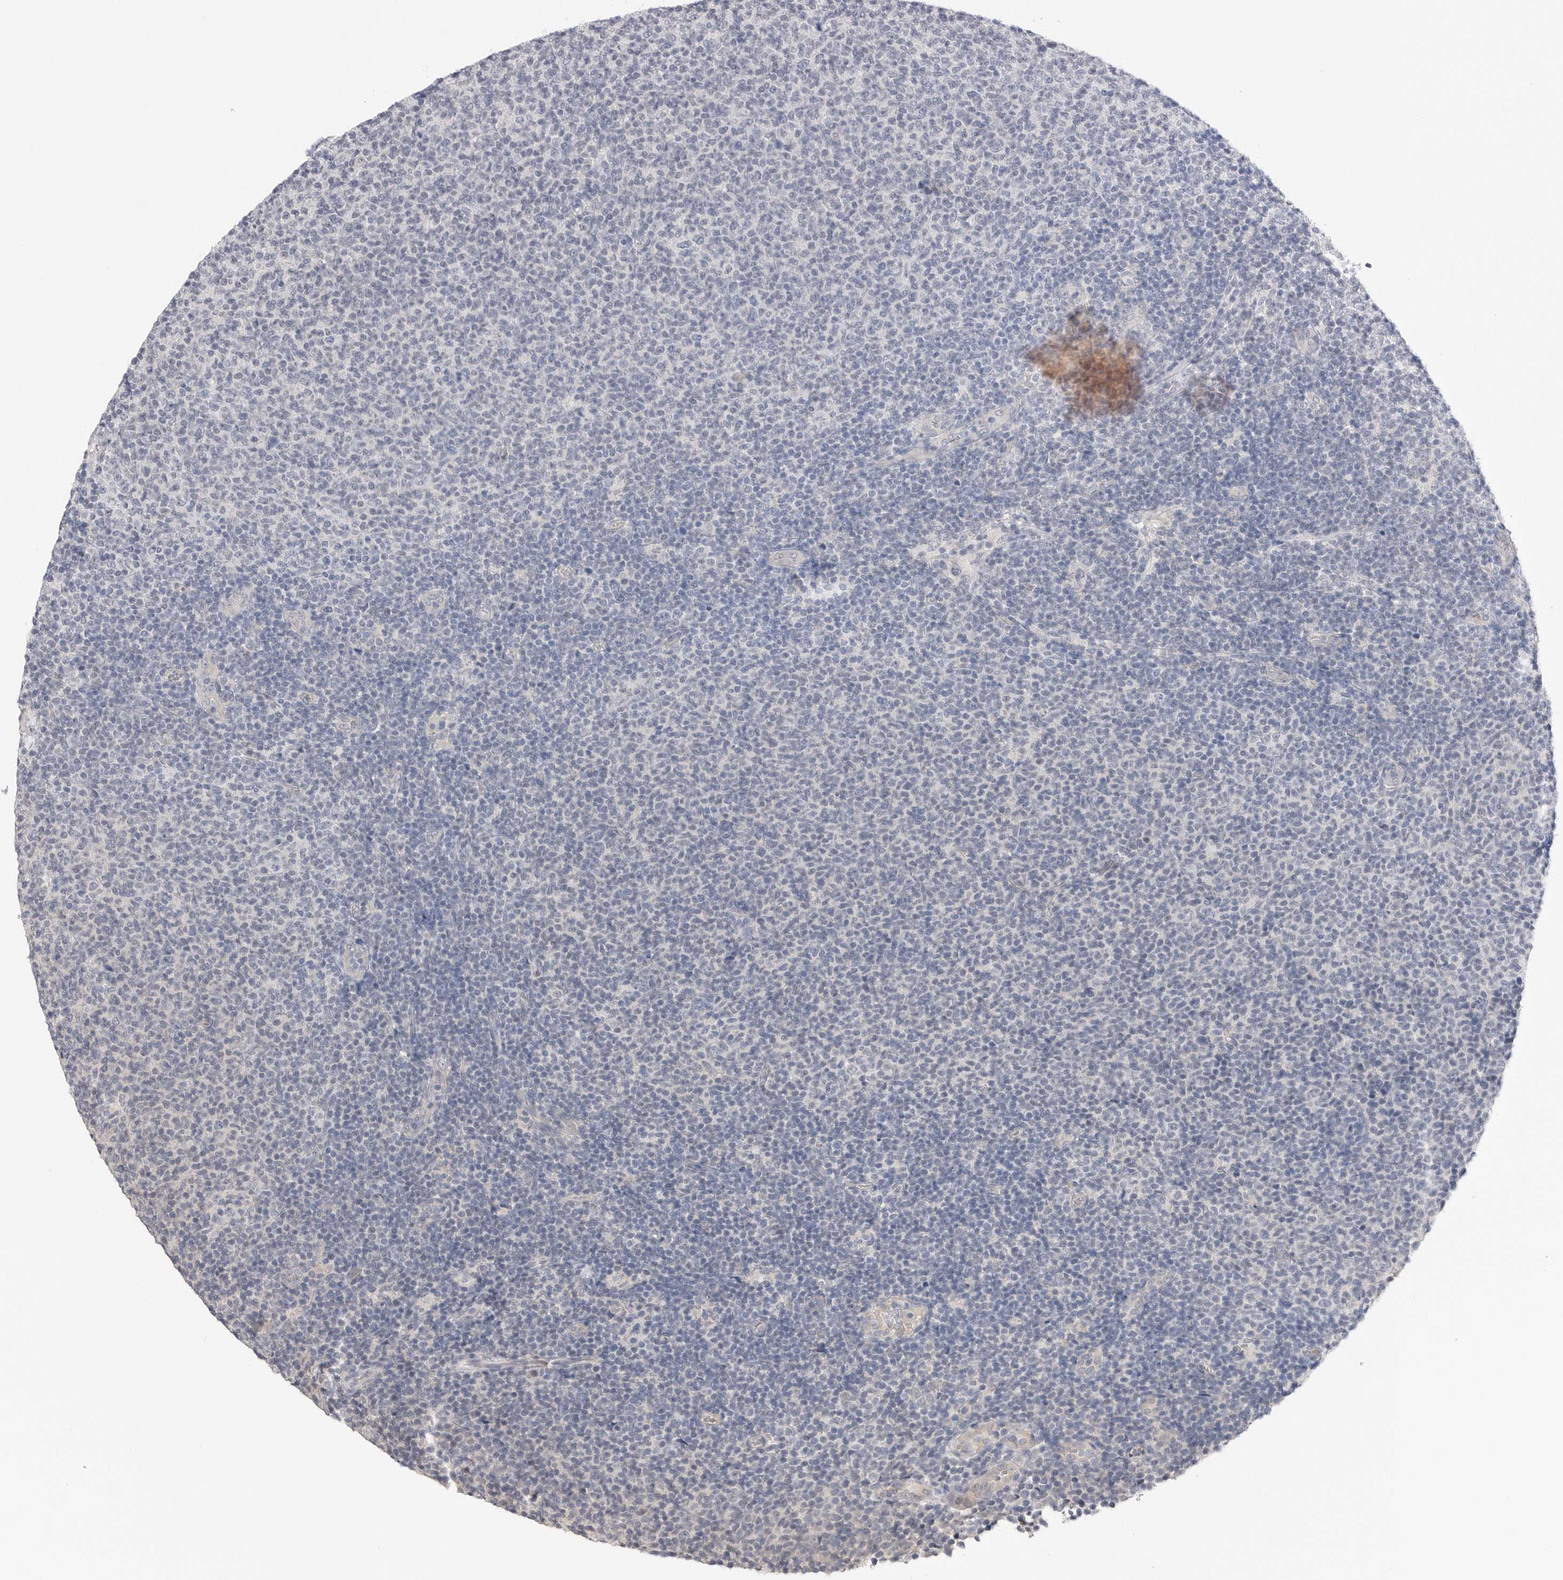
{"staining": {"intensity": "negative", "quantity": "none", "location": "none"}, "tissue": "lymphoma", "cell_type": "Tumor cells", "image_type": "cancer", "snomed": [{"axis": "morphology", "description": "Malignant lymphoma, non-Hodgkin's type, Low grade"}, {"axis": "topography", "description": "Lymph node"}], "caption": "Immunohistochemistry image of neoplastic tissue: human malignant lymphoma, non-Hodgkin's type (low-grade) stained with DAB reveals no significant protein positivity in tumor cells.", "gene": "DLGAP3", "patient": {"sex": "male", "age": 66}}